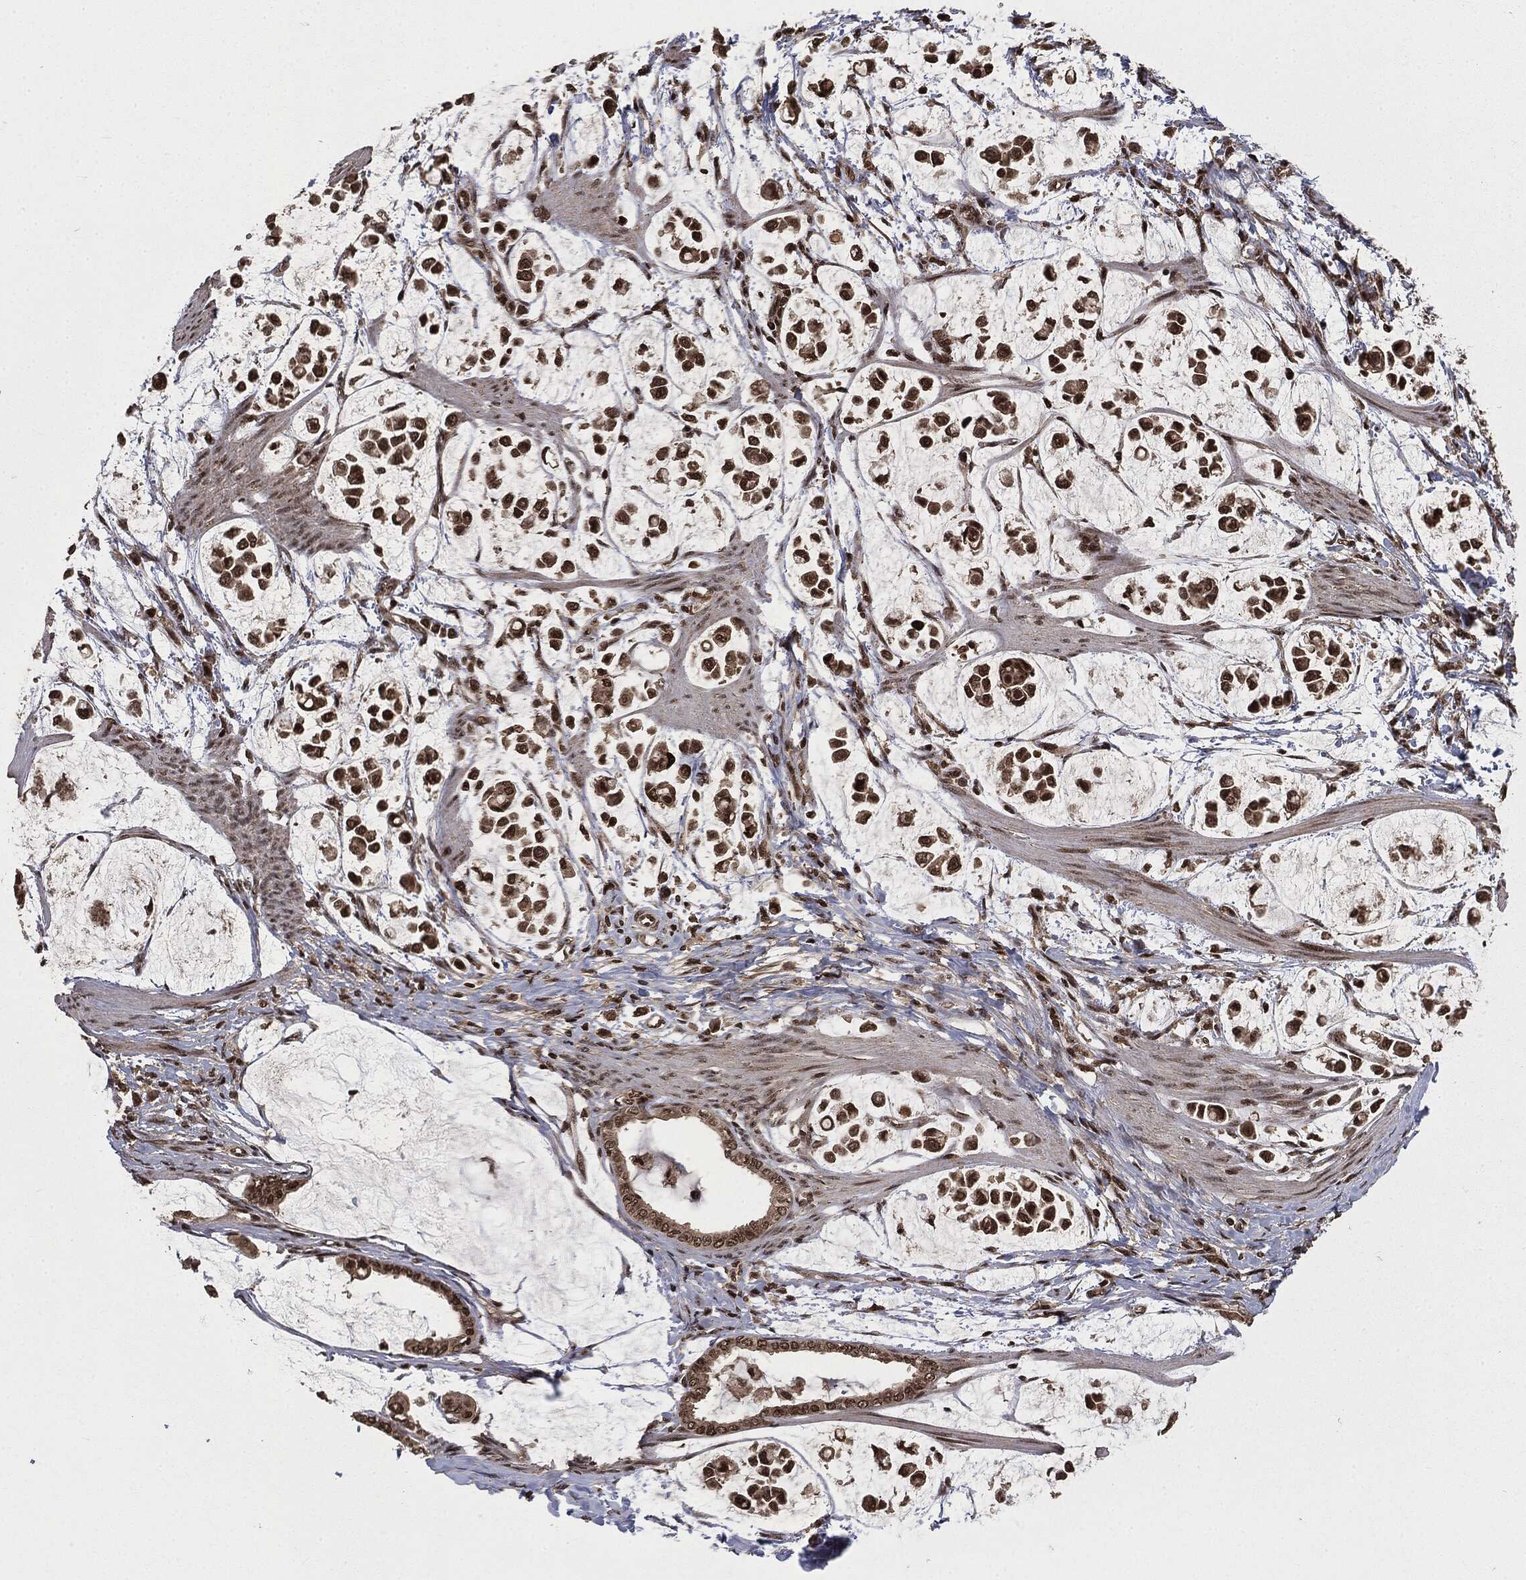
{"staining": {"intensity": "strong", "quantity": ">75%", "location": "cytoplasmic/membranous,nuclear"}, "tissue": "stomach cancer", "cell_type": "Tumor cells", "image_type": "cancer", "snomed": [{"axis": "morphology", "description": "Adenocarcinoma, NOS"}, {"axis": "topography", "description": "Stomach"}], "caption": "Immunohistochemistry (IHC) image of neoplastic tissue: stomach cancer (adenocarcinoma) stained using immunohistochemistry reveals high levels of strong protein expression localized specifically in the cytoplasmic/membranous and nuclear of tumor cells, appearing as a cytoplasmic/membranous and nuclear brown color.", "gene": "CTDP1", "patient": {"sex": "male", "age": 82}}